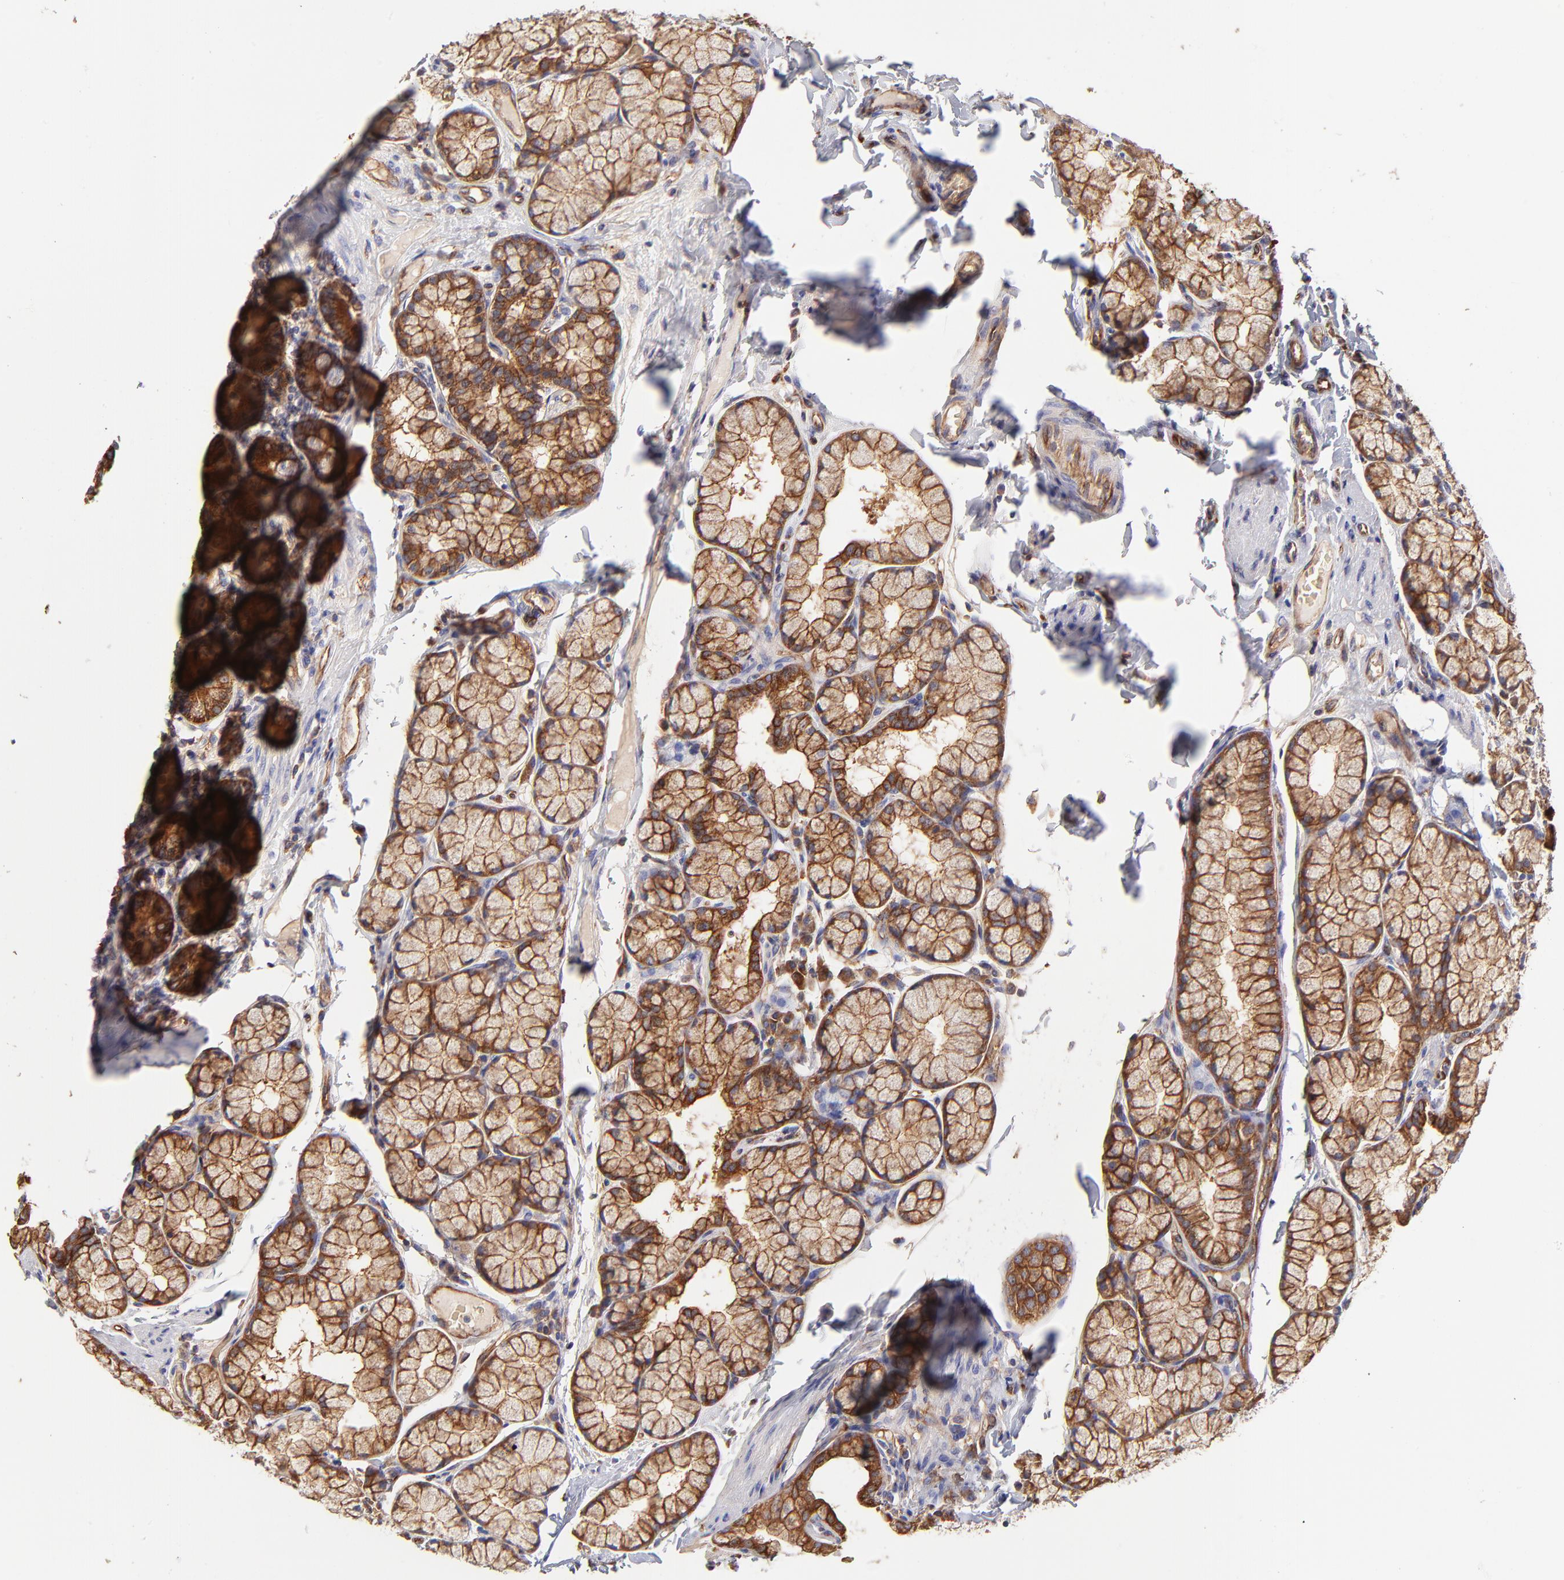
{"staining": {"intensity": "strong", "quantity": ">75%", "location": "cytoplasmic/membranous"}, "tissue": "duodenum", "cell_type": "Glandular cells", "image_type": "normal", "snomed": [{"axis": "morphology", "description": "Normal tissue, NOS"}, {"axis": "topography", "description": "Duodenum"}], "caption": "Benign duodenum demonstrates strong cytoplasmic/membranous positivity in about >75% of glandular cells.", "gene": "CD2AP", "patient": {"sex": "male", "age": 50}}